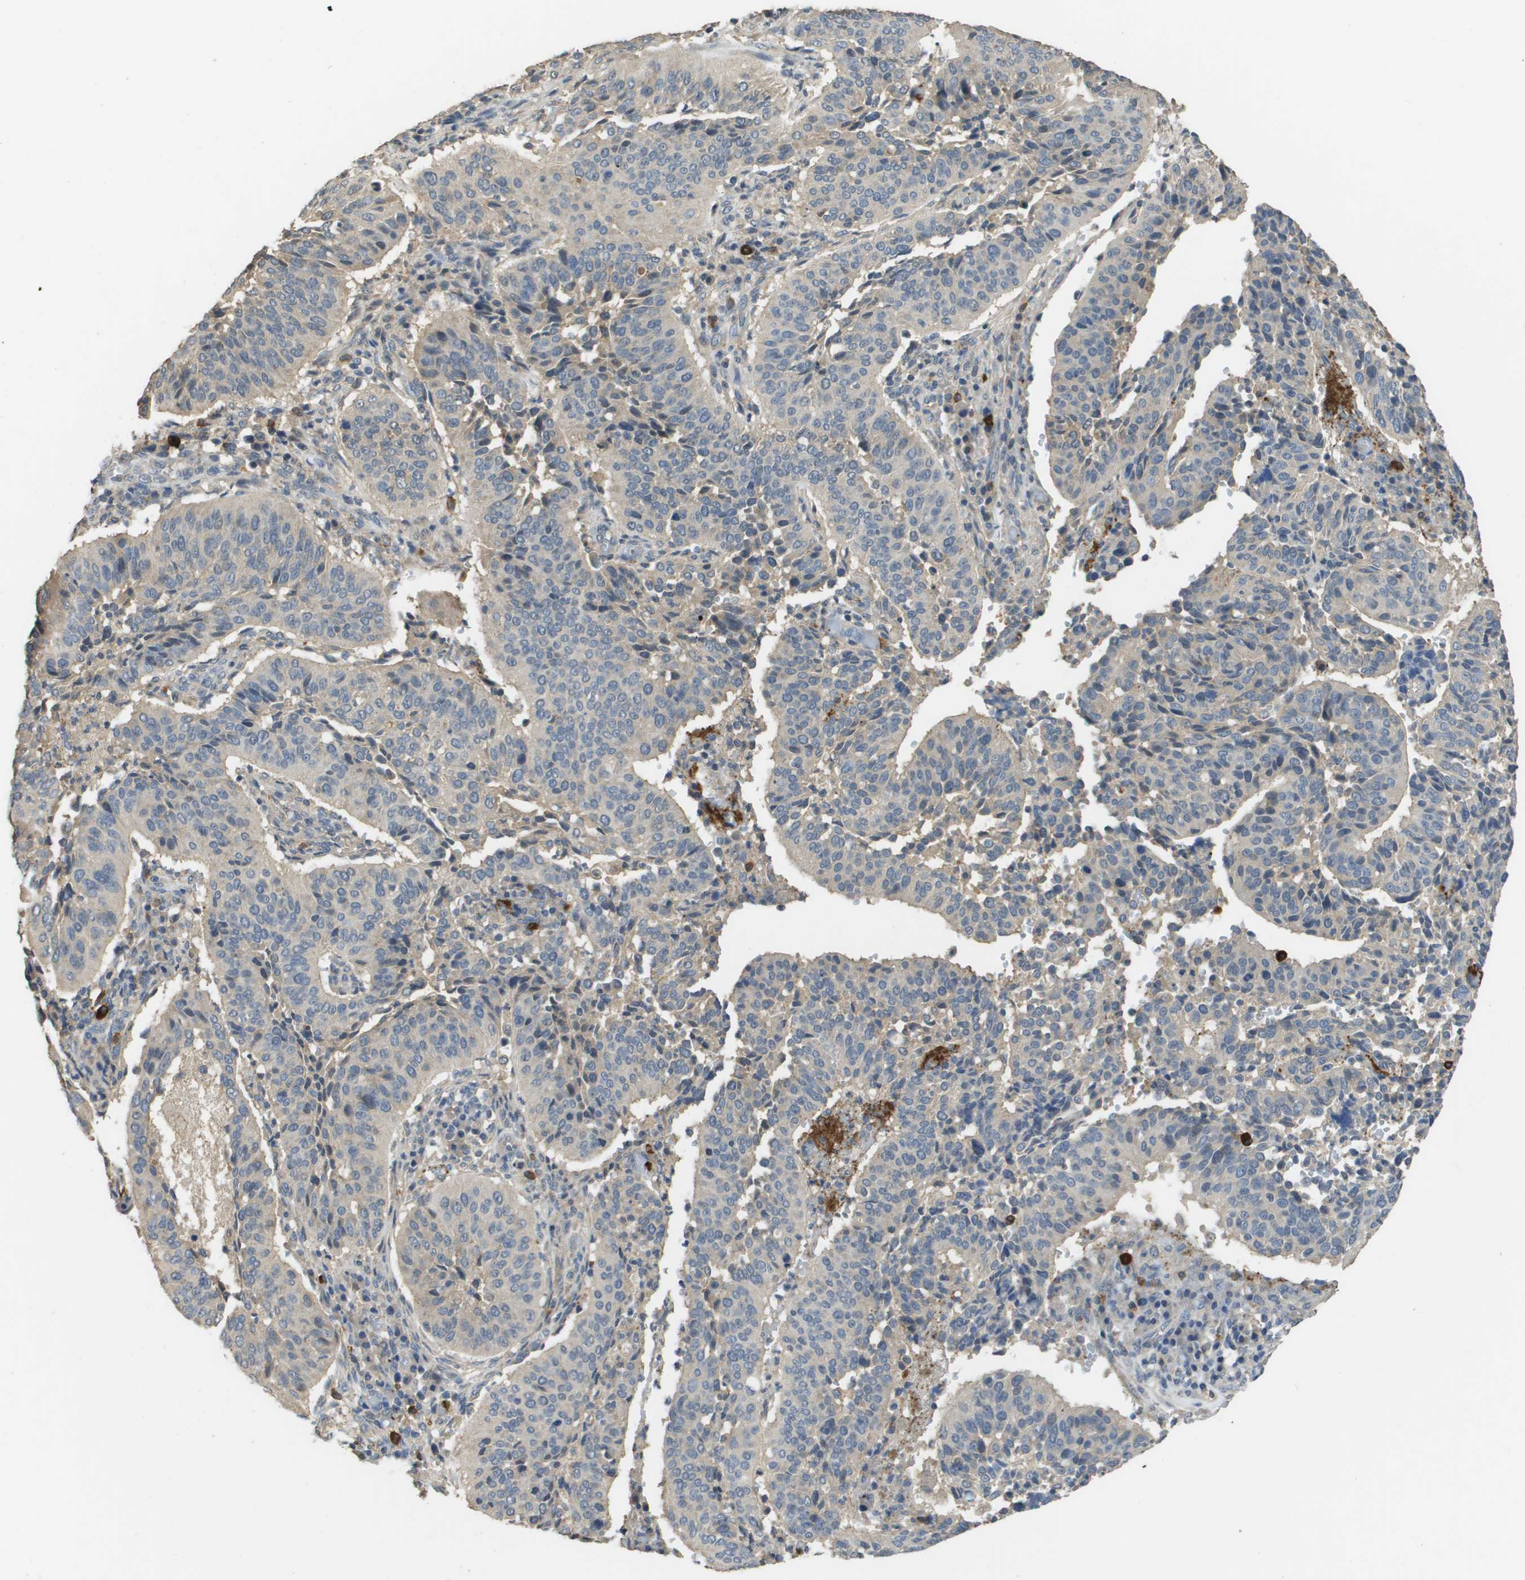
{"staining": {"intensity": "negative", "quantity": "none", "location": "none"}, "tissue": "cervical cancer", "cell_type": "Tumor cells", "image_type": "cancer", "snomed": [{"axis": "morphology", "description": "Normal tissue, NOS"}, {"axis": "morphology", "description": "Squamous cell carcinoma, NOS"}, {"axis": "topography", "description": "Cervix"}], "caption": "Cervical cancer (squamous cell carcinoma) stained for a protein using IHC exhibits no positivity tumor cells.", "gene": "RAB27B", "patient": {"sex": "female", "age": 39}}